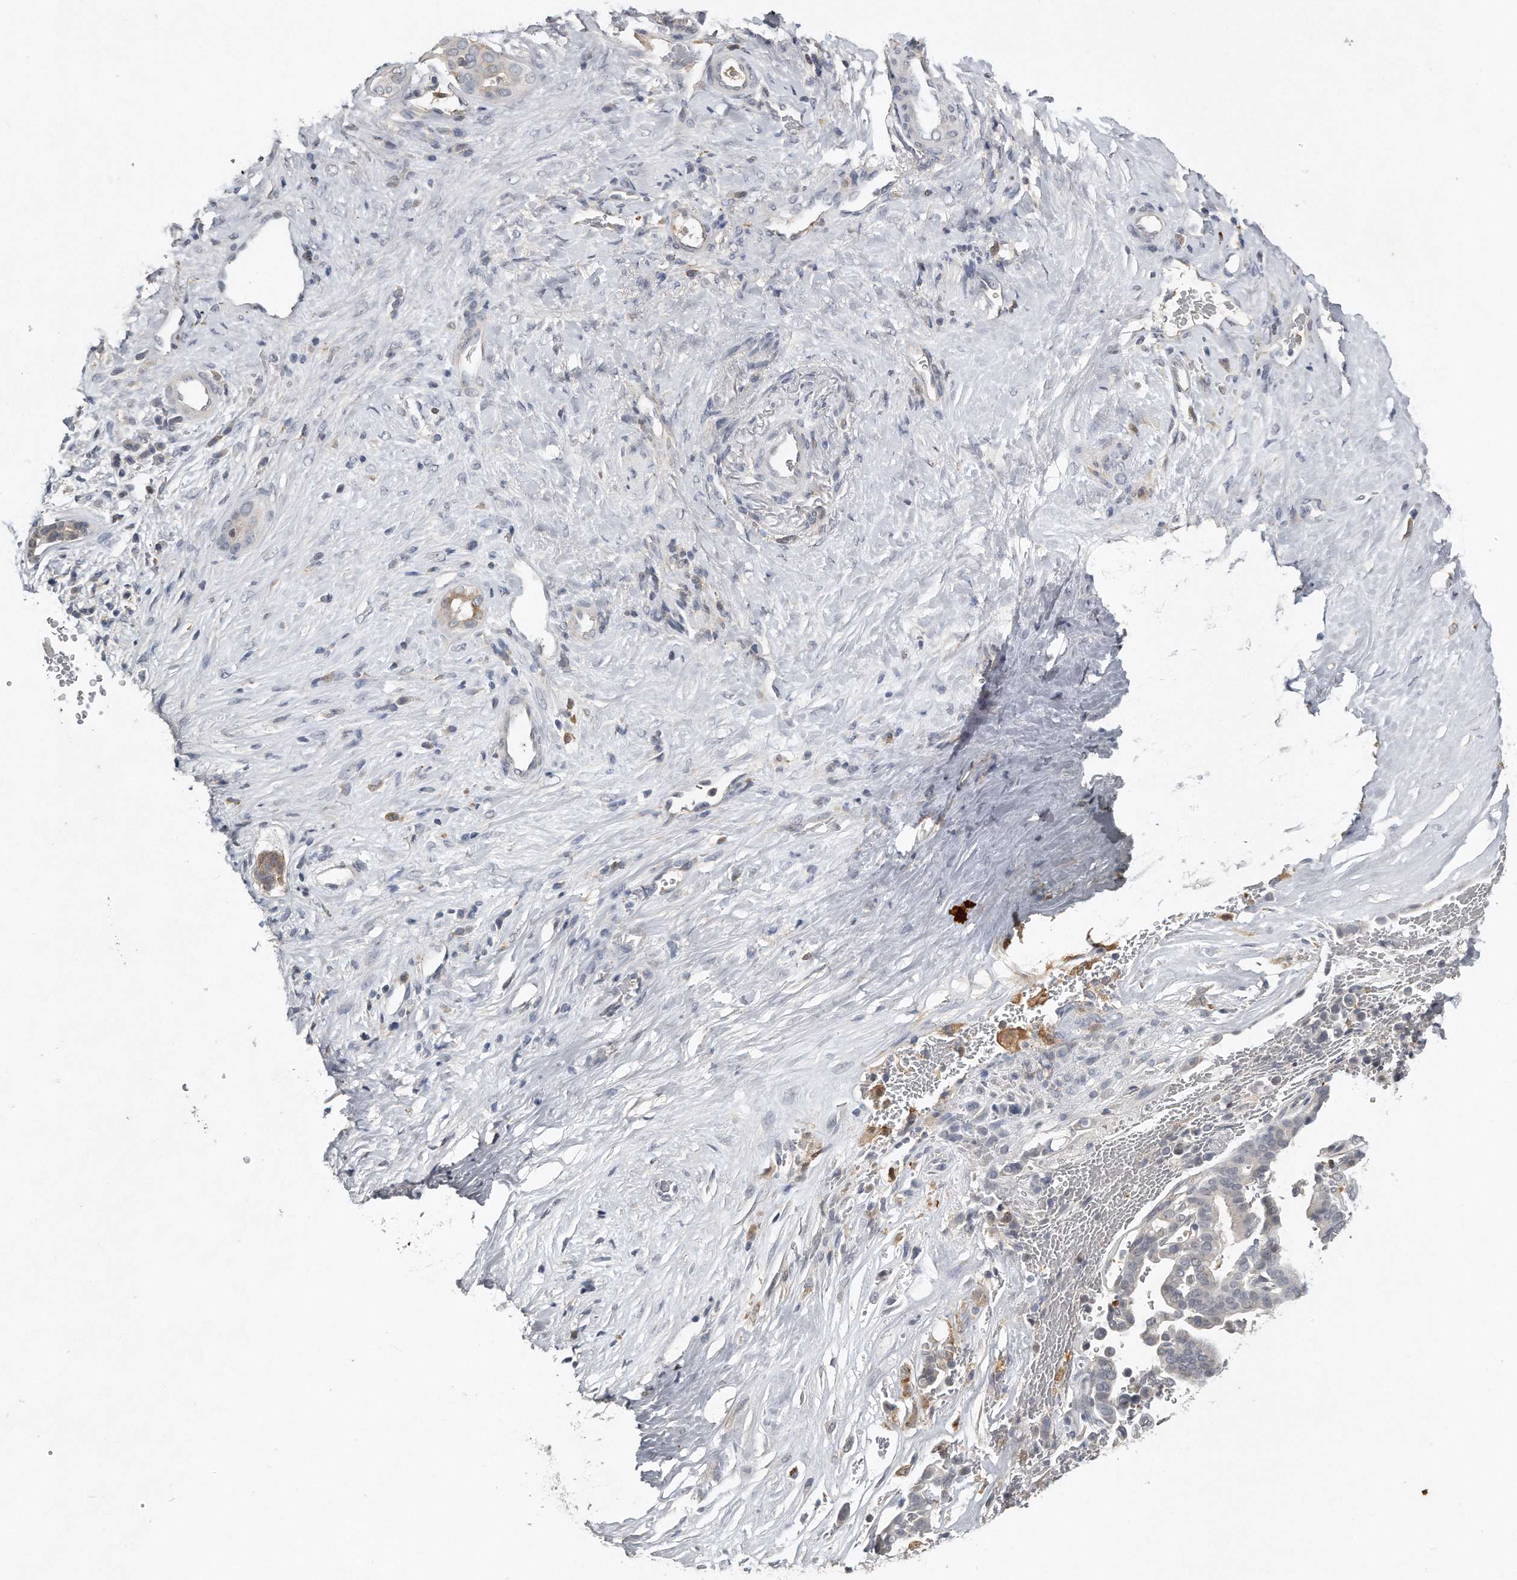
{"staining": {"intensity": "negative", "quantity": "none", "location": "none"}, "tissue": "liver cancer", "cell_type": "Tumor cells", "image_type": "cancer", "snomed": [{"axis": "morphology", "description": "Cholangiocarcinoma"}, {"axis": "topography", "description": "Liver"}], "caption": "Protein analysis of cholangiocarcinoma (liver) demonstrates no significant expression in tumor cells. (DAB immunohistochemistry visualized using brightfield microscopy, high magnification).", "gene": "CAMK1", "patient": {"sex": "female", "age": 75}}